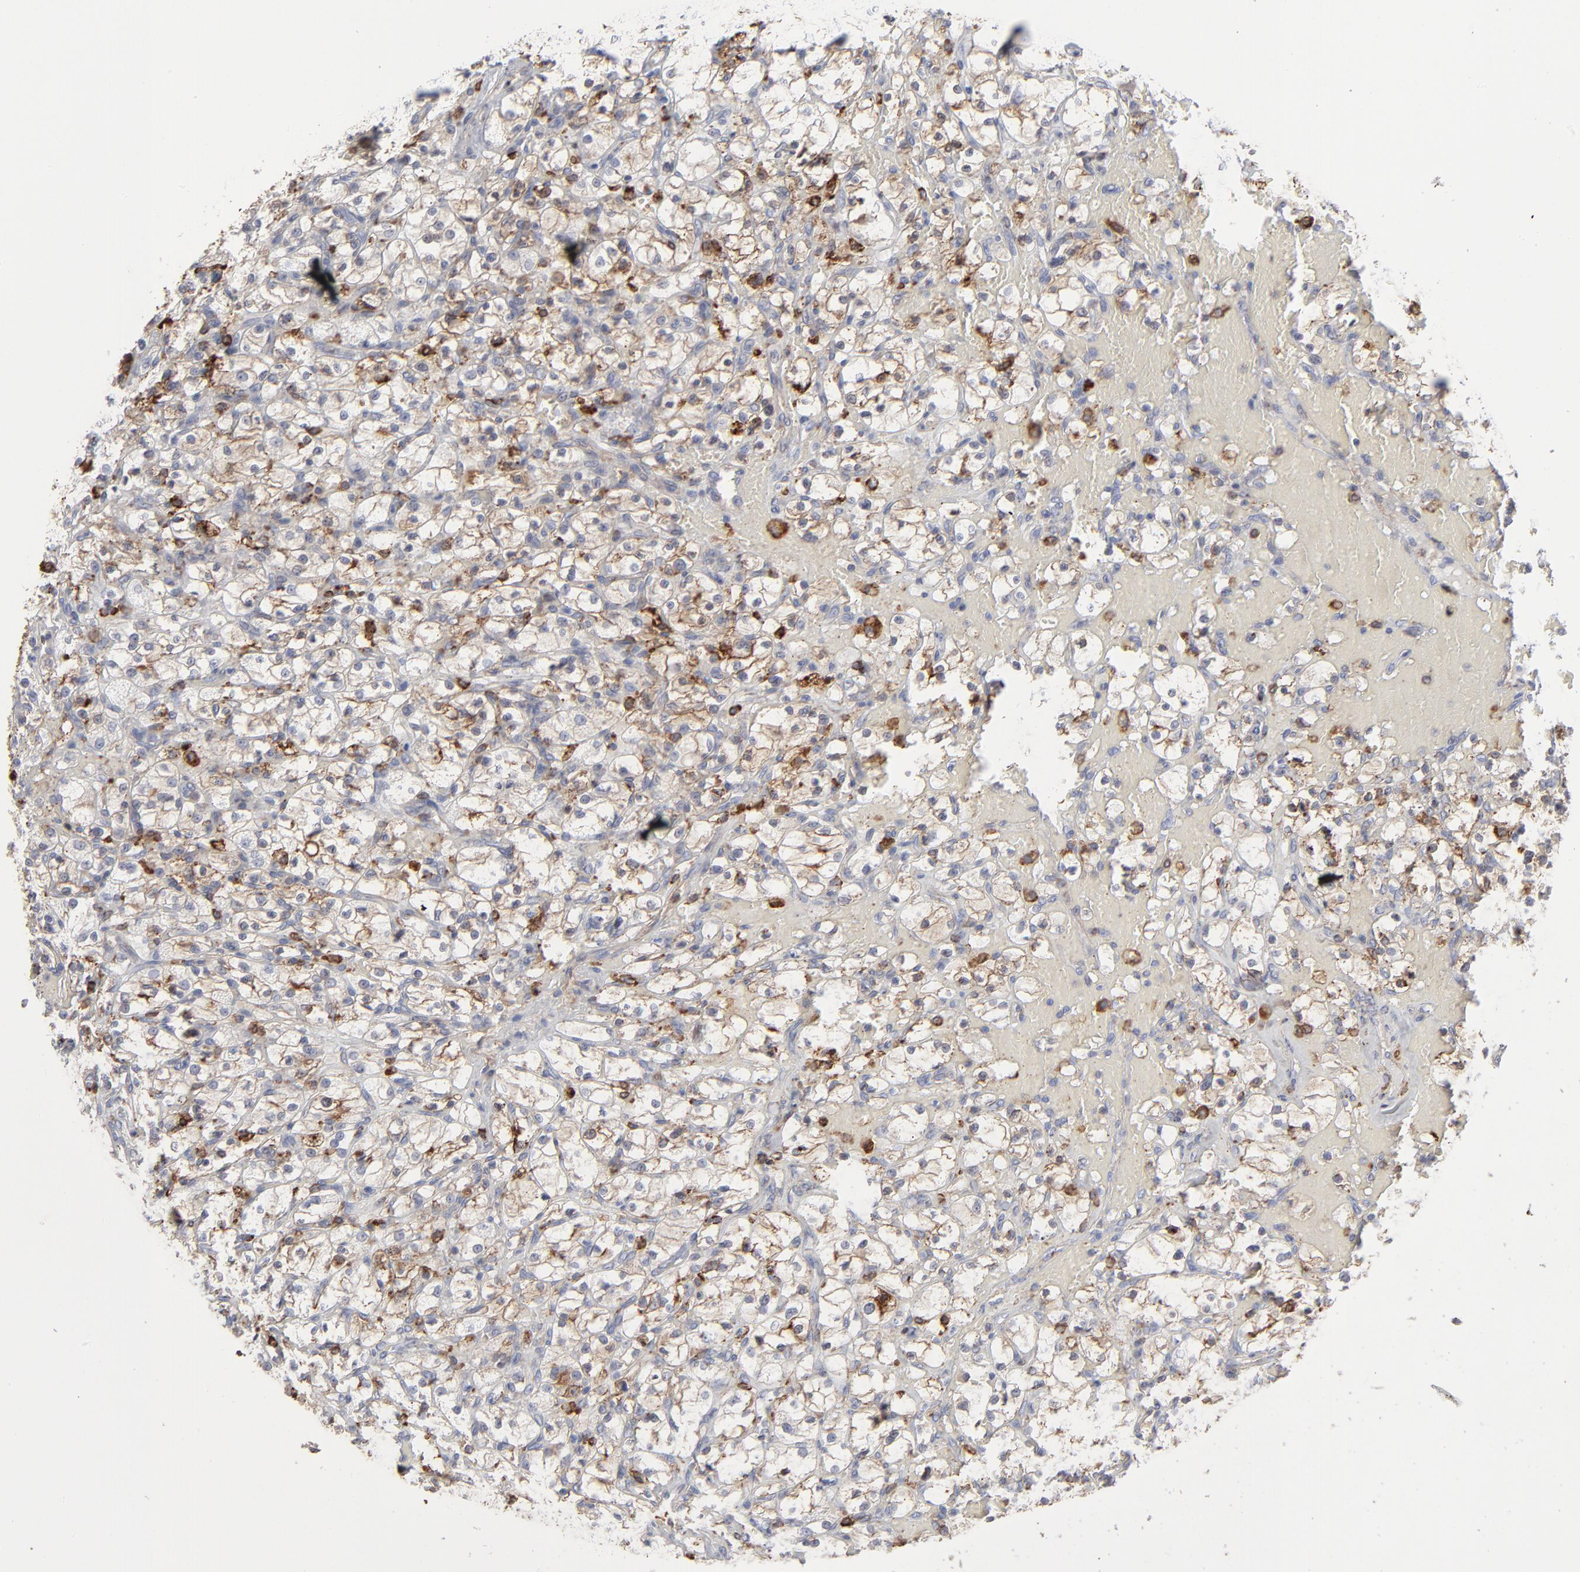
{"staining": {"intensity": "weak", "quantity": "25%-75%", "location": "cytoplasmic/membranous"}, "tissue": "renal cancer", "cell_type": "Tumor cells", "image_type": "cancer", "snomed": [{"axis": "morphology", "description": "Adenocarcinoma, NOS"}, {"axis": "topography", "description": "Kidney"}], "caption": "An IHC image of tumor tissue is shown. Protein staining in brown highlights weak cytoplasmic/membranous positivity in adenocarcinoma (renal) within tumor cells. (brown staining indicates protein expression, while blue staining denotes nuclei).", "gene": "ANXA5", "patient": {"sex": "female", "age": 83}}